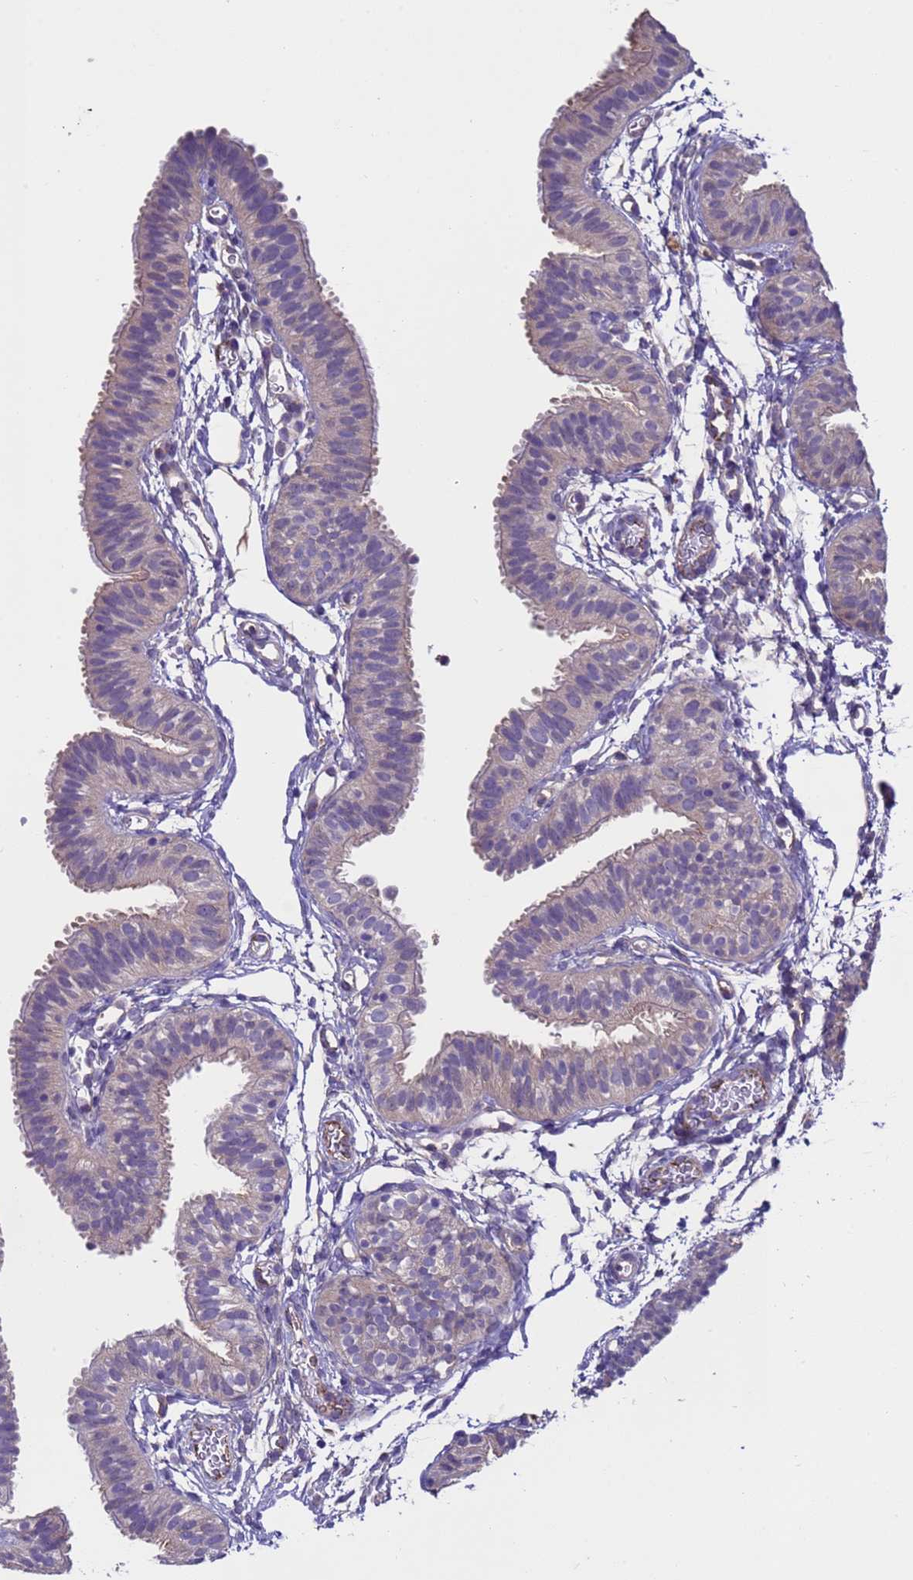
{"staining": {"intensity": "weak", "quantity": "<25%", "location": "cytoplasmic/membranous"}, "tissue": "fallopian tube", "cell_type": "Glandular cells", "image_type": "normal", "snomed": [{"axis": "morphology", "description": "Normal tissue, NOS"}, {"axis": "topography", "description": "Fallopian tube"}], "caption": "Immunohistochemistry histopathology image of benign fallopian tube: fallopian tube stained with DAB (3,3'-diaminobenzidine) demonstrates no significant protein expression in glandular cells. The staining was performed using DAB (3,3'-diaminobenzidine) to visualize the protein expression in brown, while the nuclei were stained in blue with hematoxylin (Magnification: 20x).", "gene": "ZNF248", "patient": {"sex": "female", "age": 35}}